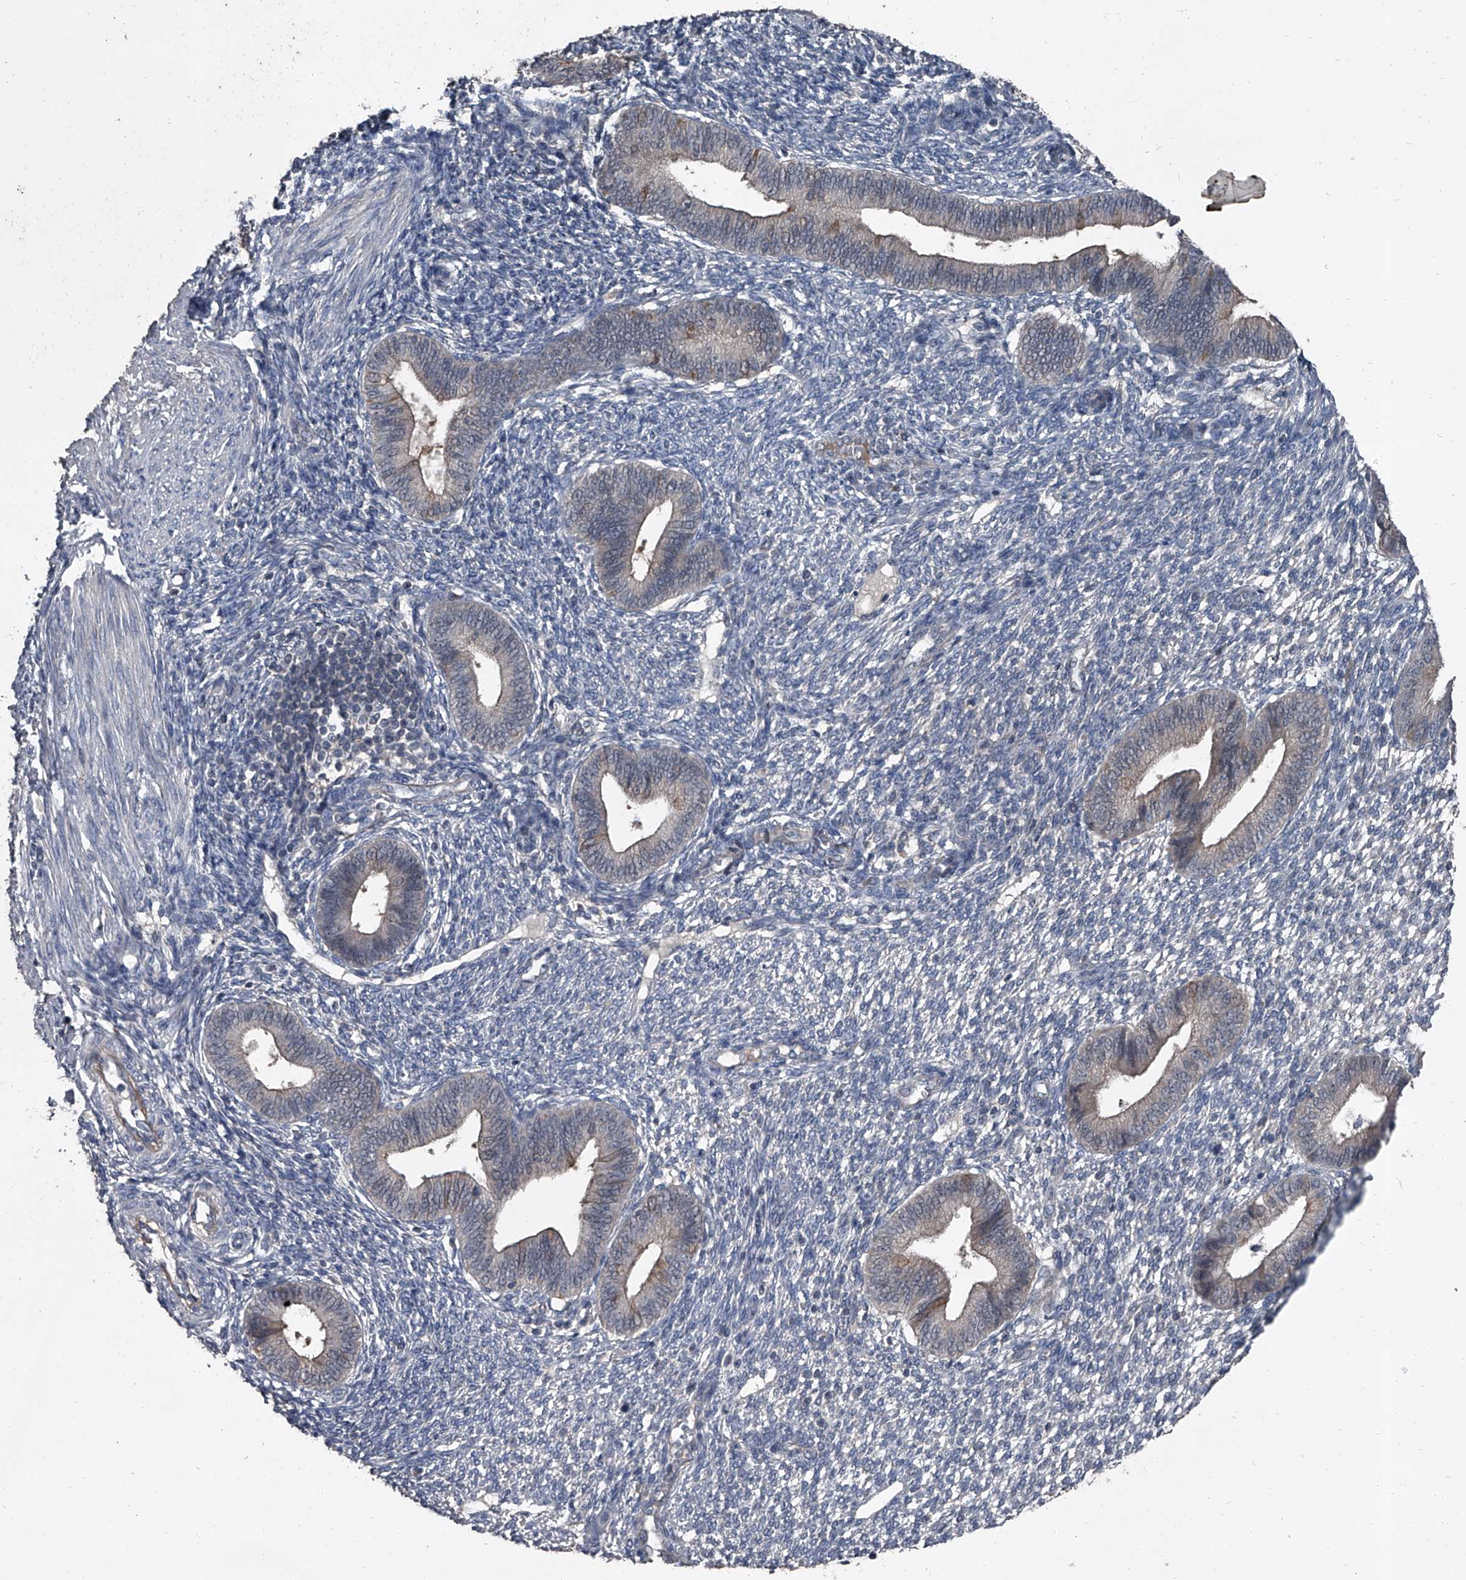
{"staining": {"intensity": "negative", "quantity": "none", "location": "none"}, "tissue": "endometrium", "cell_type": "Cells in endometrial stroma", "image_type": "normal", "snomed": [{"axis": "morphology", "description": "Normal tissue, NOS"}, {"axis": "topography", "description": "Endometrium"}], "caption": "DAB (3,3'-diaminobenzidine) immunohistochemical staining of benign endometrium exhibits no significant staining in cells in endometrial stroma. (DAB immunohistochemistry (IHC), high magnification).", "gene": "OARD1", "patient": {"sex": "female", "age": 46}}